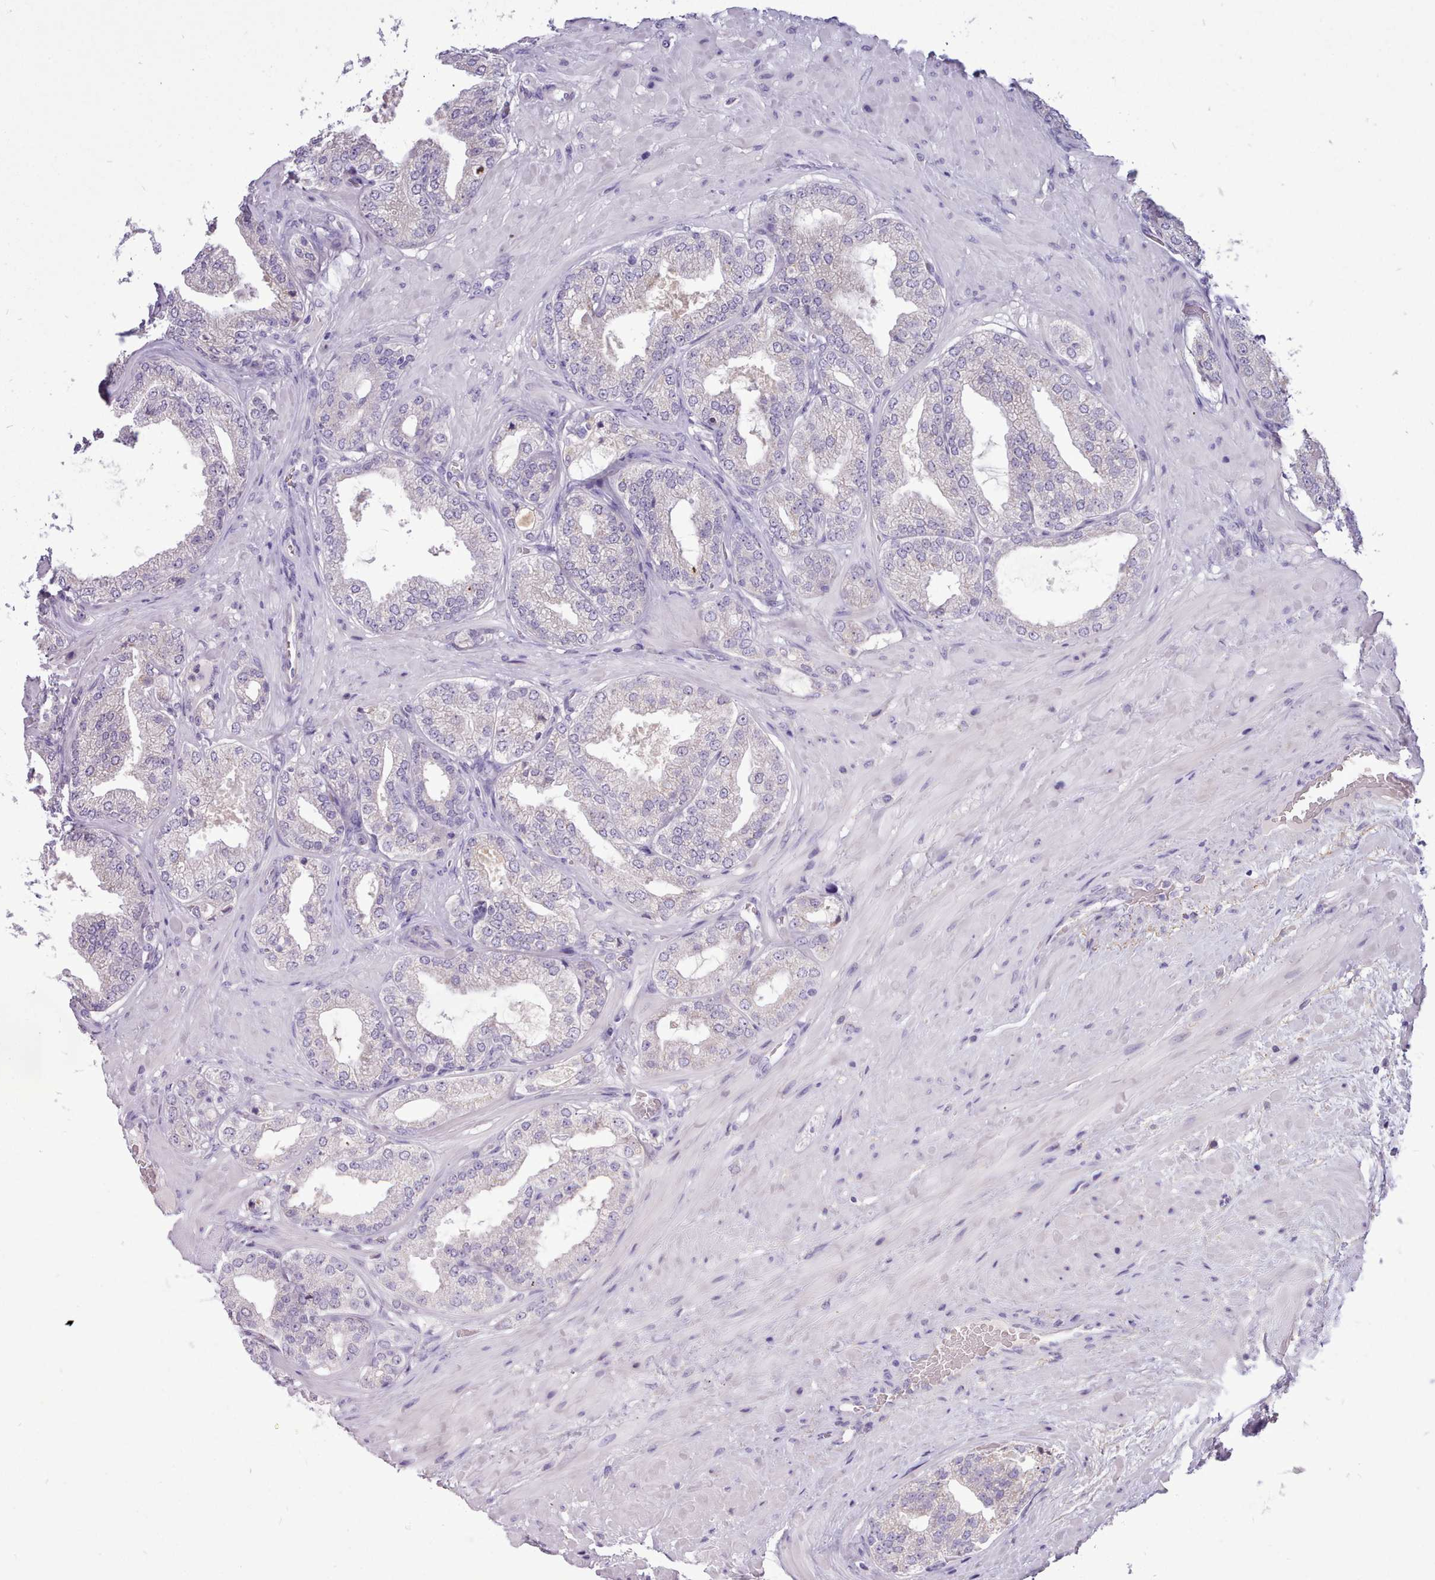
{"staining": {"intensity": "negative", "quantity": "none", "location": "none"}, "tissue": "prostate cancer", "cell_type": "Tumor cells", "image_type": "cancer", "snomed": [{"axis": "morphology", "description": "Adenocarcinoma, Low grade"}, {"axis": "topography", "description": "Prostate"}], "caption": "Protein analysis of low-grade adenocarcinoma (prostate) reveals no significant positivity in tumor cells. (Stains: DAB (3,3'-diaminobenzidine) immunohistochemistry (IHC) with hematoxylin counter stain, Microscopy: brightfield microscopy at high magnification).", "gene": "CYP2A13", "patient": {"sex": "male", "age": 63}}